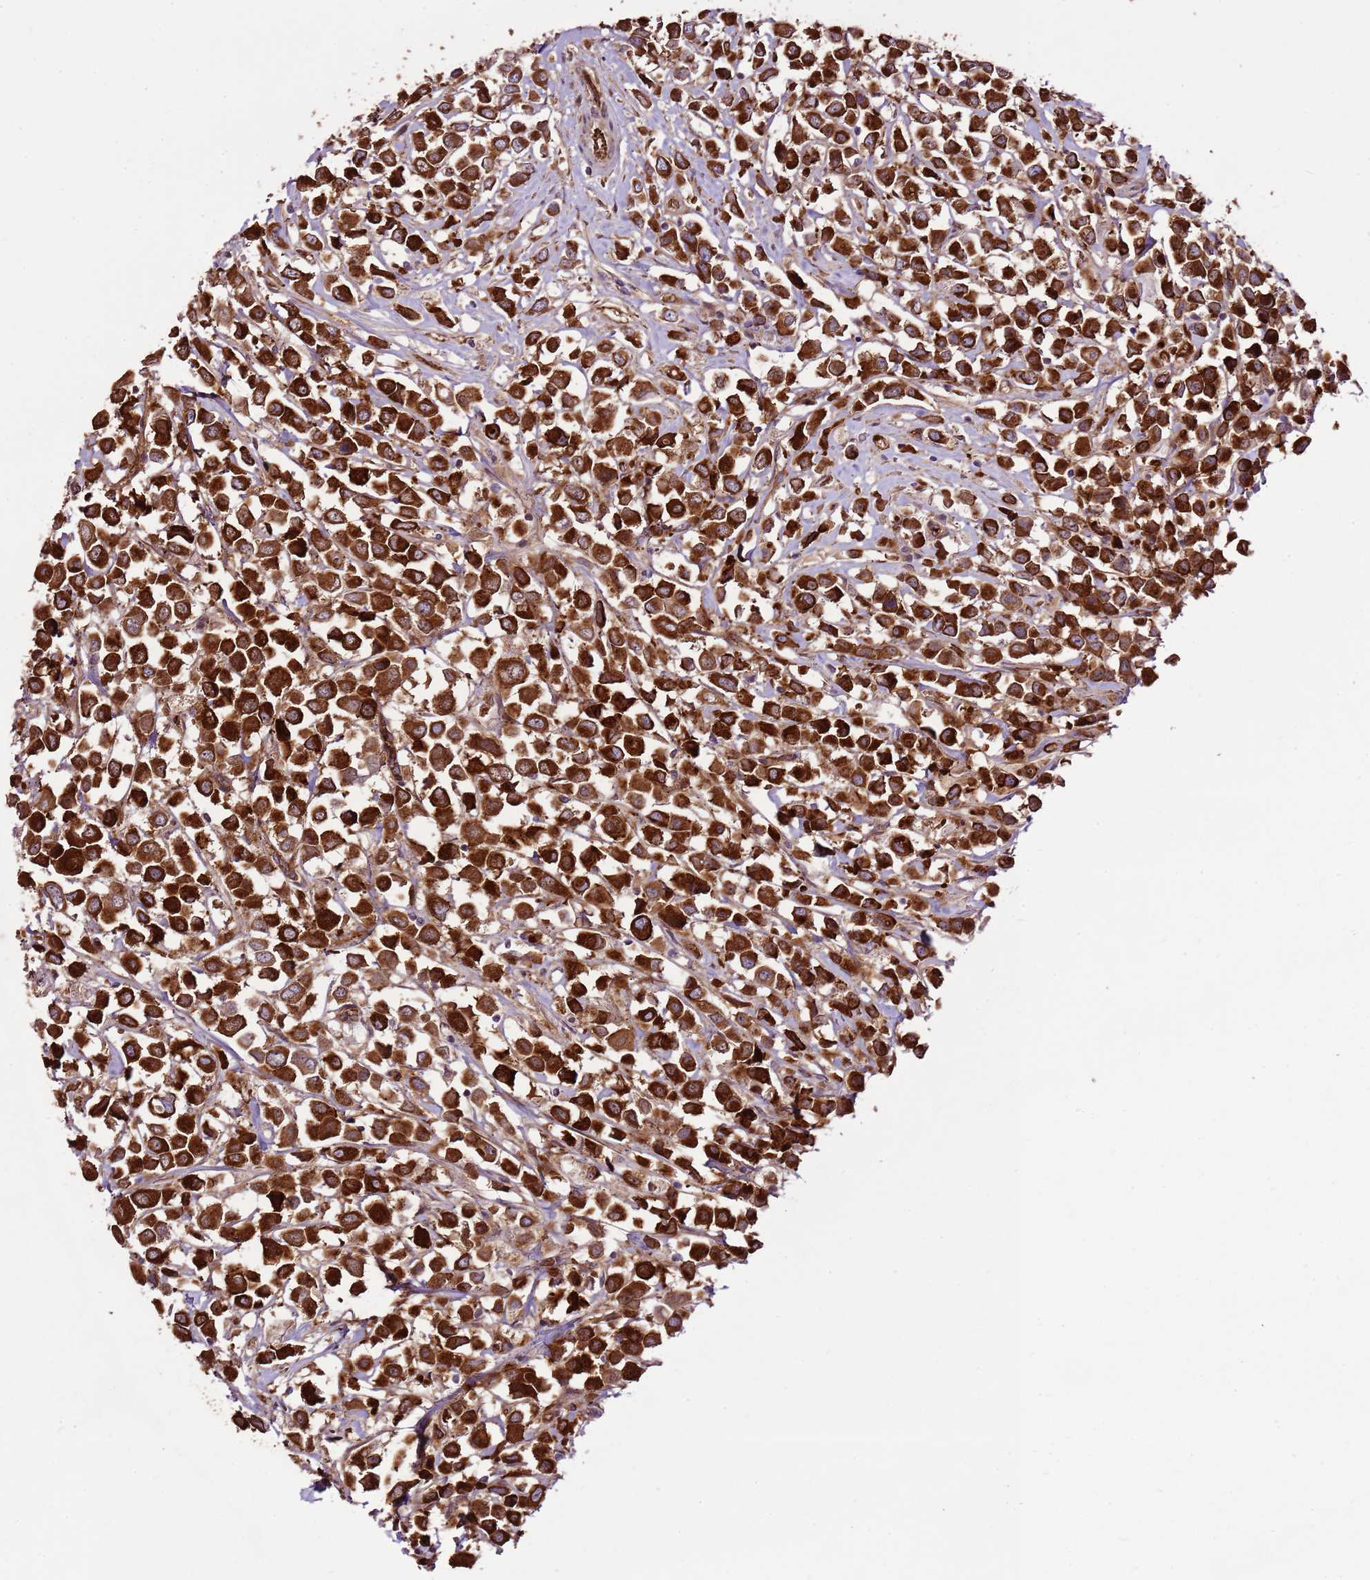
{"staining": {"intensity": "strong", "quantity": ">75%", "location": "cytoplasmic/membranous"}, "tissue": "breast cancer", "cell_type": "Tumor cells", "image_type": "cancer", "snomed": [{"axis": "morphology", "description": "Duct carcinoma"}, {"axis": "topography", "description": "Breast"}], "caption": "Protein expression analysis of breast invasive ductal carcinoma displays strong cytoplasmic/membranous expression in approximately >75% of tumor cells.", "gene": "ZNF827", "patient": {"sex": "female", "age": 61}}